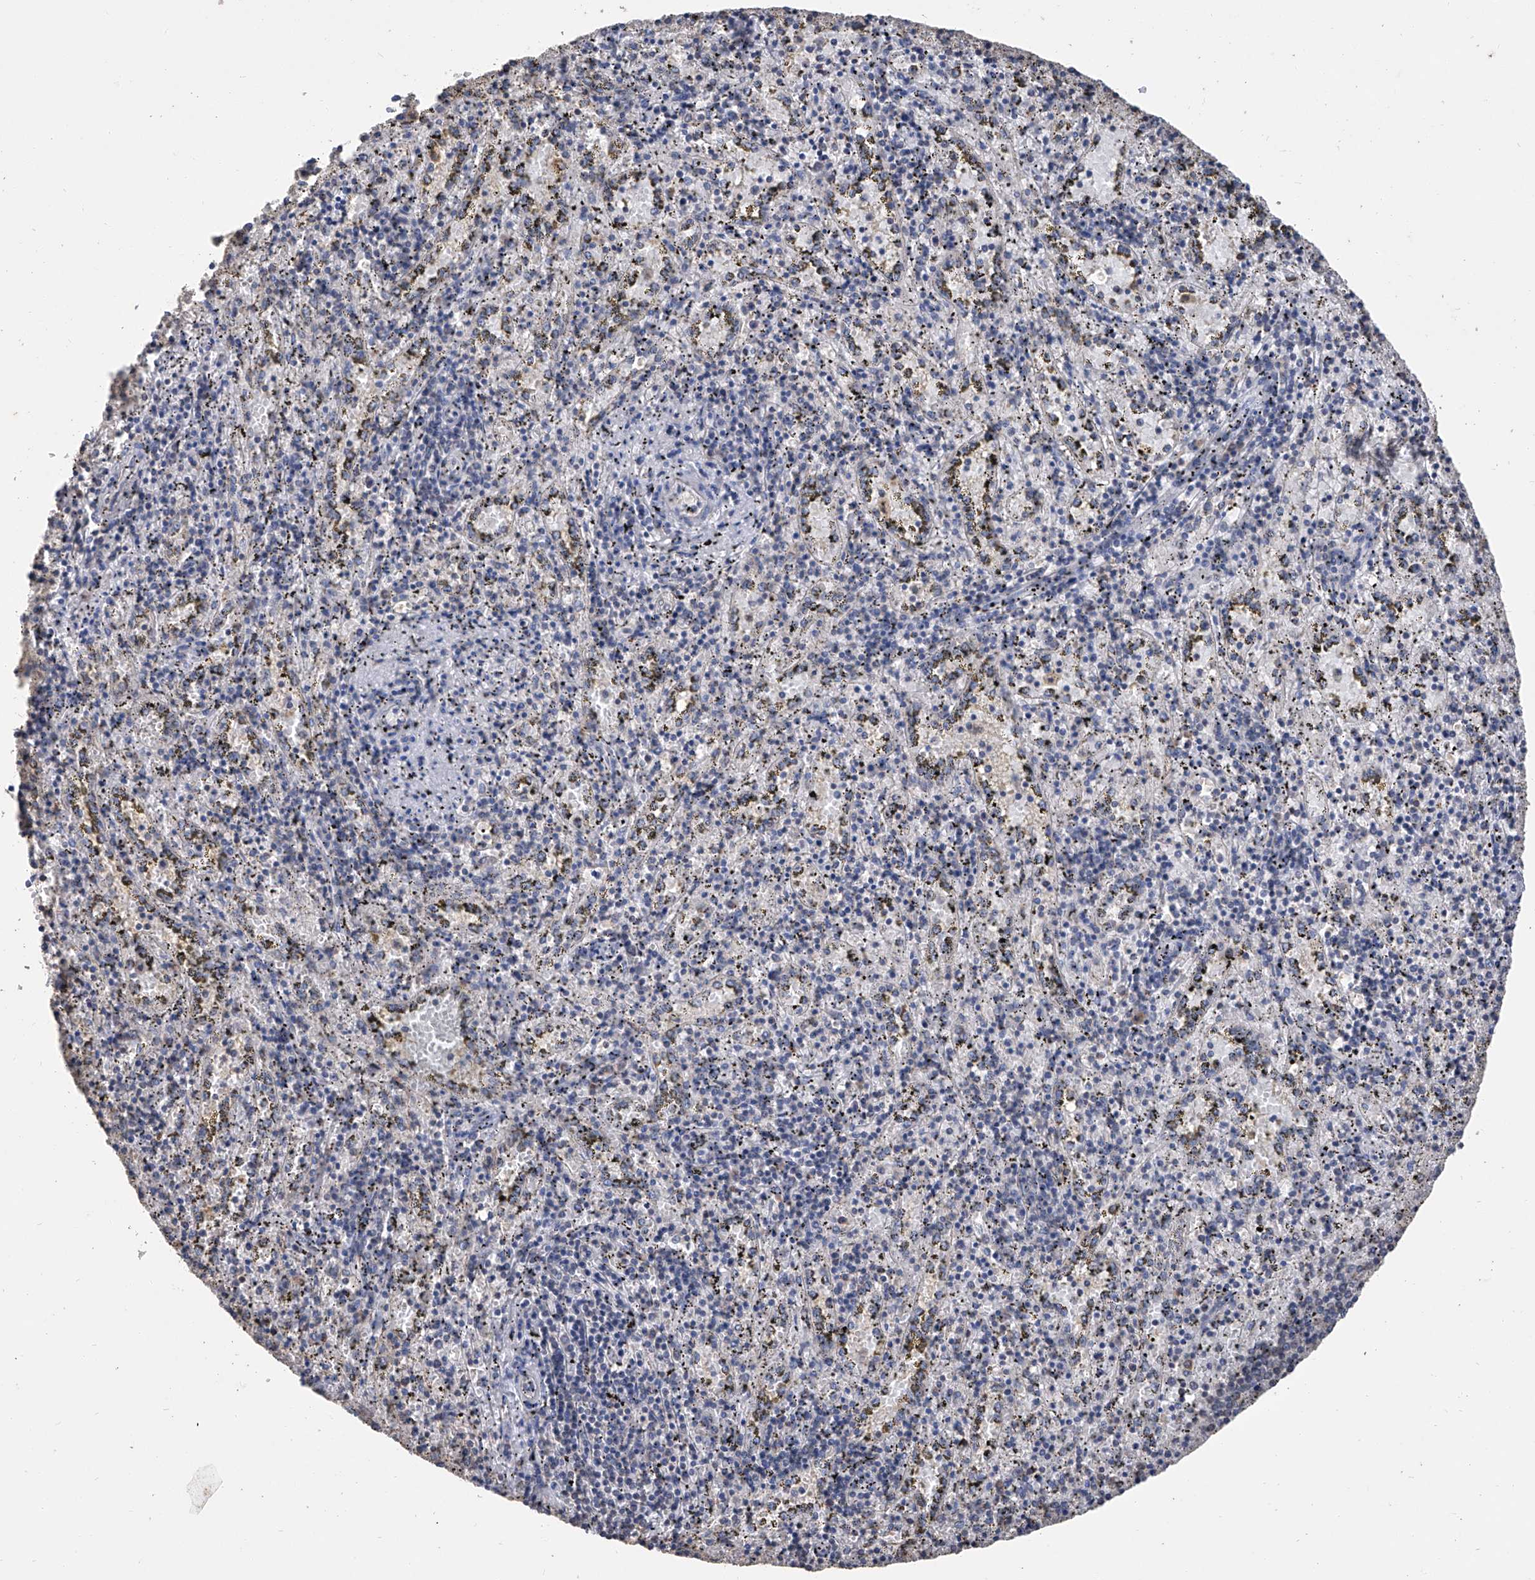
{"staining": {"intensity": "negative", "quantity": "none", "location": "none"}, "tissue": "spleen", "cell_type": "Cells in red pulp", "image_type": "normal", "snomed": [{"axis": "morphology", "description": "Normal tissue, NOS"}, {"axis": "topography", "description": "Spleen"}], "caption": "Immunohistochemistry (IHC) photomicrograph of normal spleen stained for a protein (brown), which exhibits no staining in cells in red pulp. (DAB immunohistochemistry, high magnification).", "gene": "GPT", "patient": {"sex": "male", "age": 11}}